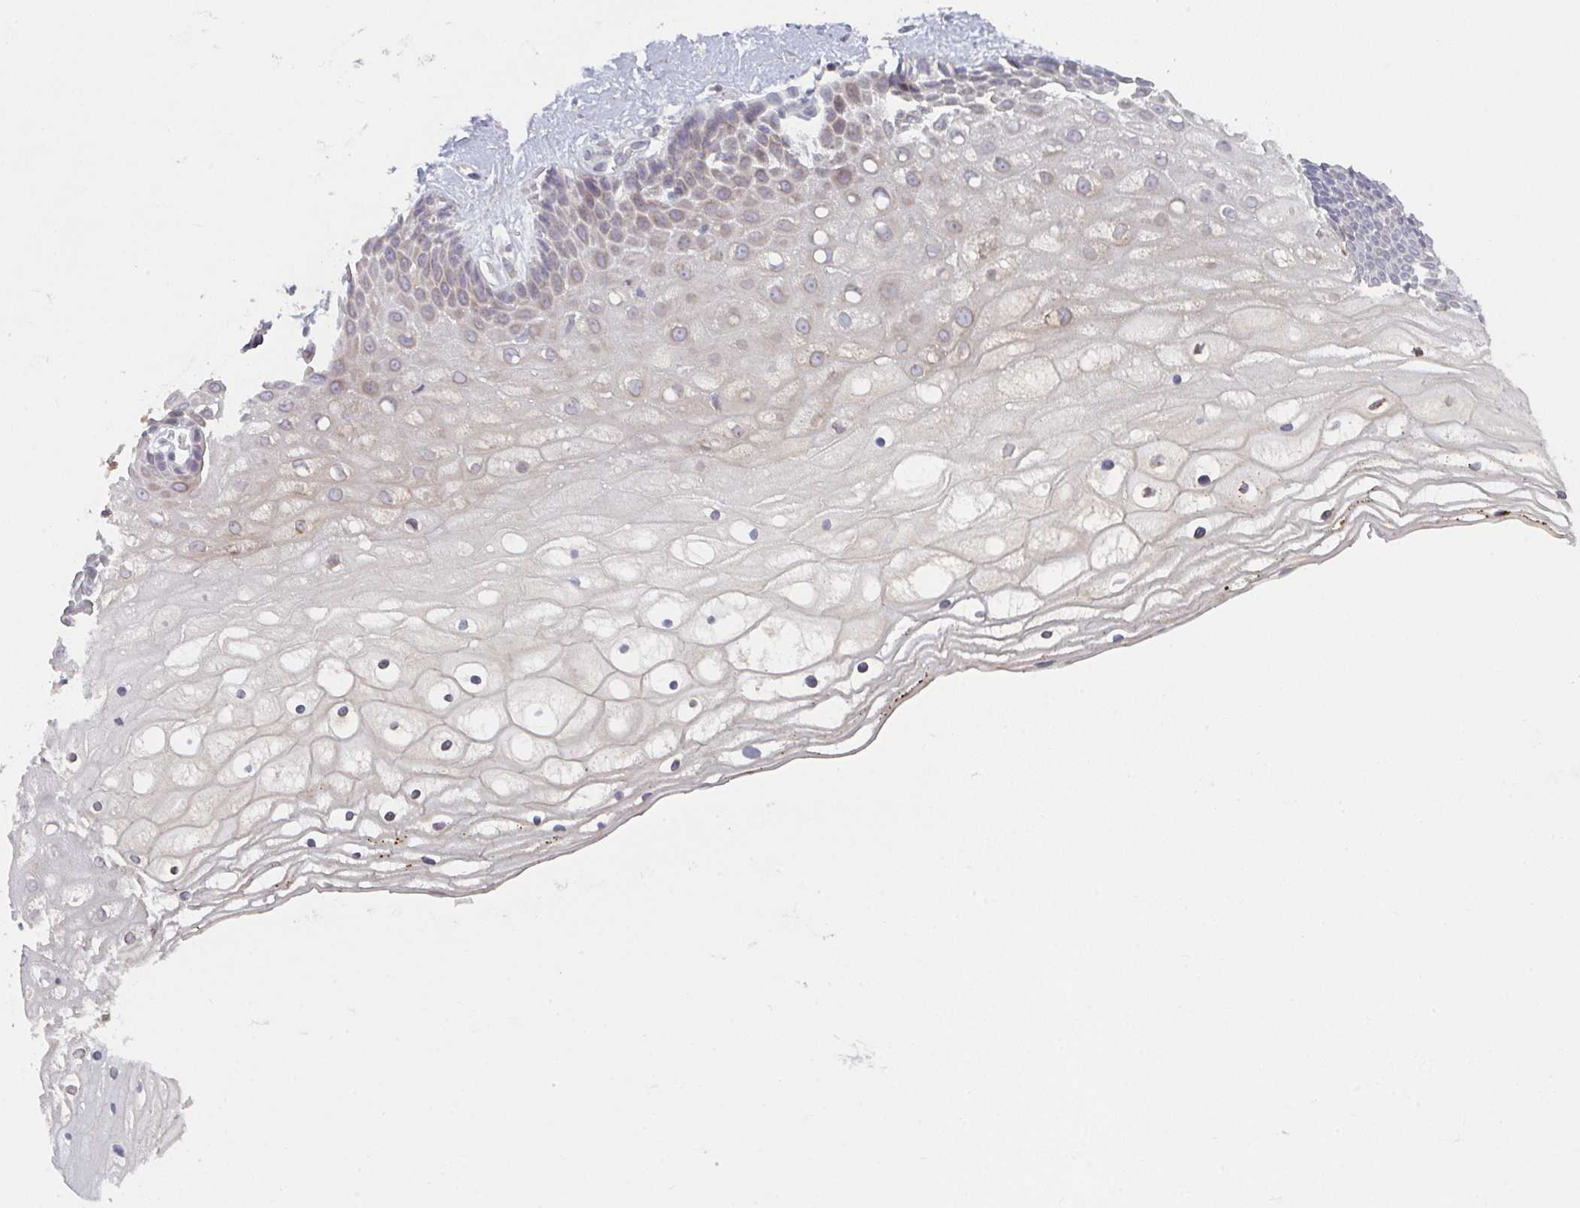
{"staining": {"intensity": "negative", "quantity": "none", "location": "none"}, "tissue": "cervix", "cell_type": "Glandular cells", "image_type": "normal", "snomed": [{"axis": "morphology", "description": "Normal tissue, NOS"}, {"axis": "topography", "description": "Cervix"}], "caption": "Immunohistochemical staining of unremarkable human cervix demonstrates no significant expression in glandular cells. The staining is performed using DAB (3,3'-diaminobenzidine) brown chromogen with nuclei counter-stained in using hematoxylin.", "gene": "ELOVL1", "patient": {"sex": "female", "age": 36}}